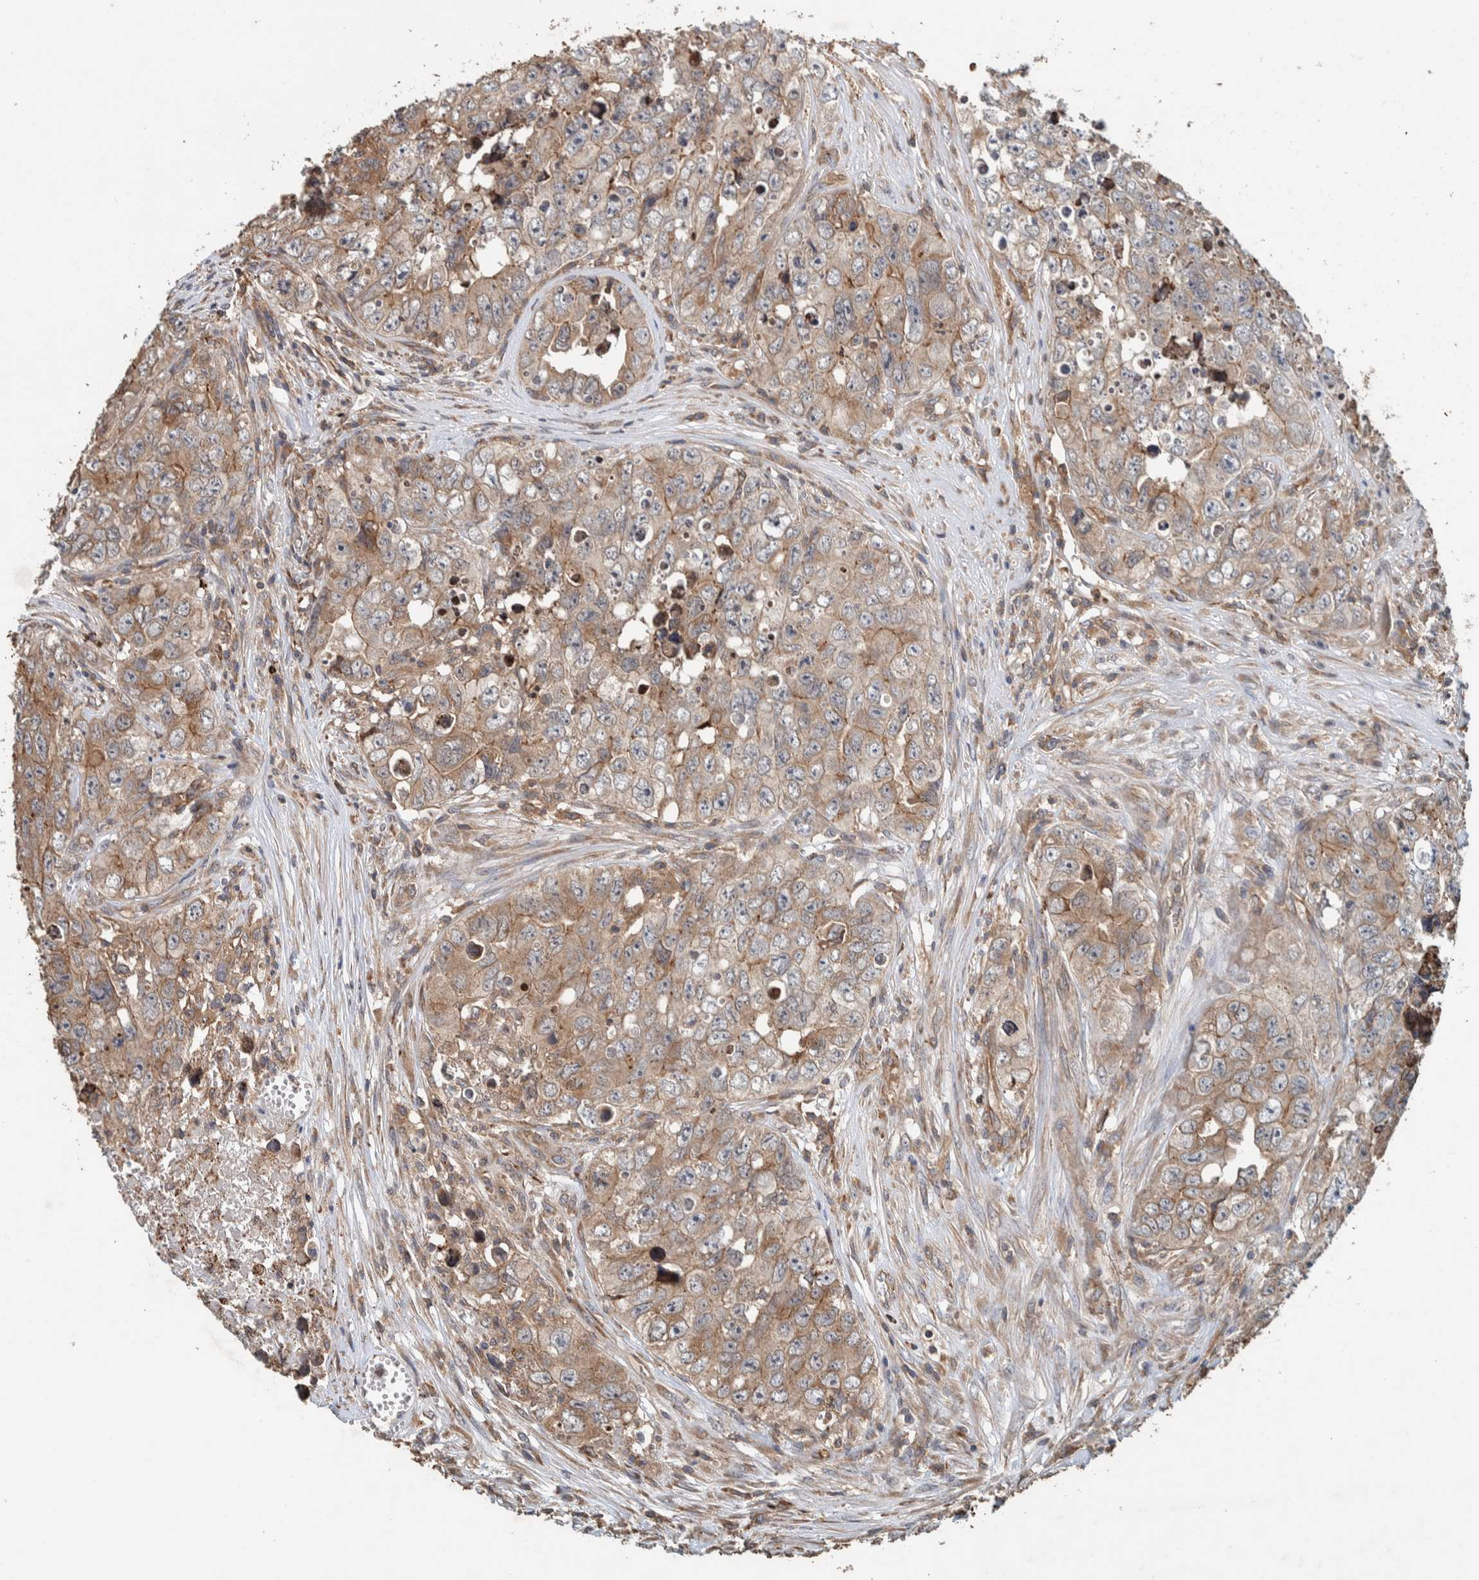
{"staining": {"intensity": "weak", "quantity": ">75%", "location": "cytoplasmic/membranous"}, "tissue": "testis cancer", "cell_type": "Tumor cells", "image_type": "cancer", "snomed": [{"axis": "morphology", "description": "Seminoma, NOS"}, {"axis": "morphology", "description": "Carcinoma, Embryonal, NOS"}, {"axis": "topography", "description": "Testis"}], "caption": "Immunohistochemistry (IHC) of human embryonal carcinoma (testis) demonstrates low levels of weak cytoplasmic/membranous positivity in approximately >75% of tumor cells.", "gene": "PLA2G3", "patient": {"sex": "male", "age": 43}}